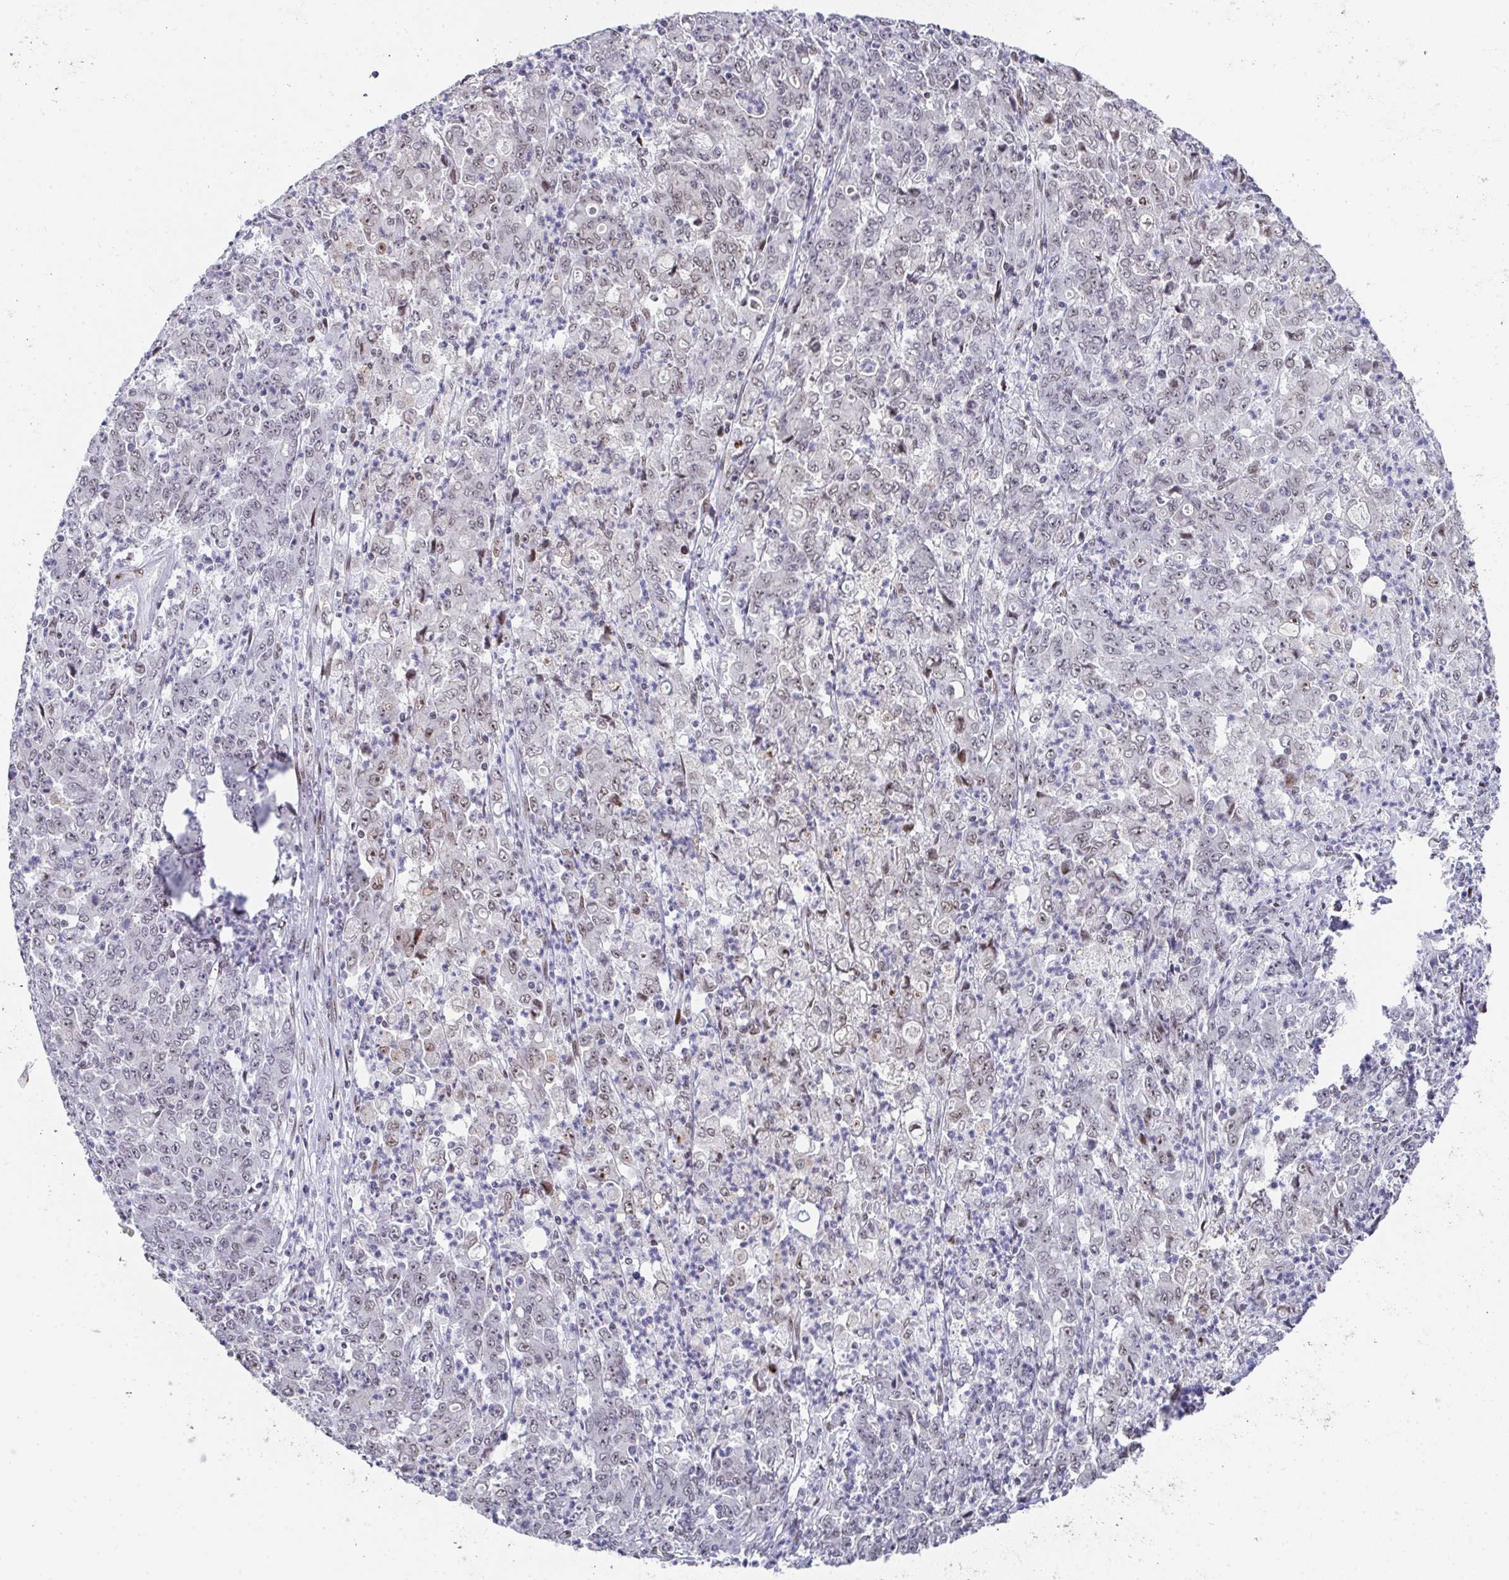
{"staining": {"intensity": "weak", "quantity": "25%-75%", "location": "nuclear"}, "tissue": "stomach cancer", "cell_type": "Tumor cells", "image_type": "cancer", "snomed": [{"axis": "morphology", "description": "Adenocarcinoma, NOS"}, {"axis": "topography", "description": "Stomach, lower"}], "caption": "Stomach cancer (adenocarcinoma) stained with DAB IHC reveals low levels of weak nuclear positivity in approximately 25%-75% of tumor cells.", "gene": "RB1", "patient": {"sex": "female", "age": 71}}